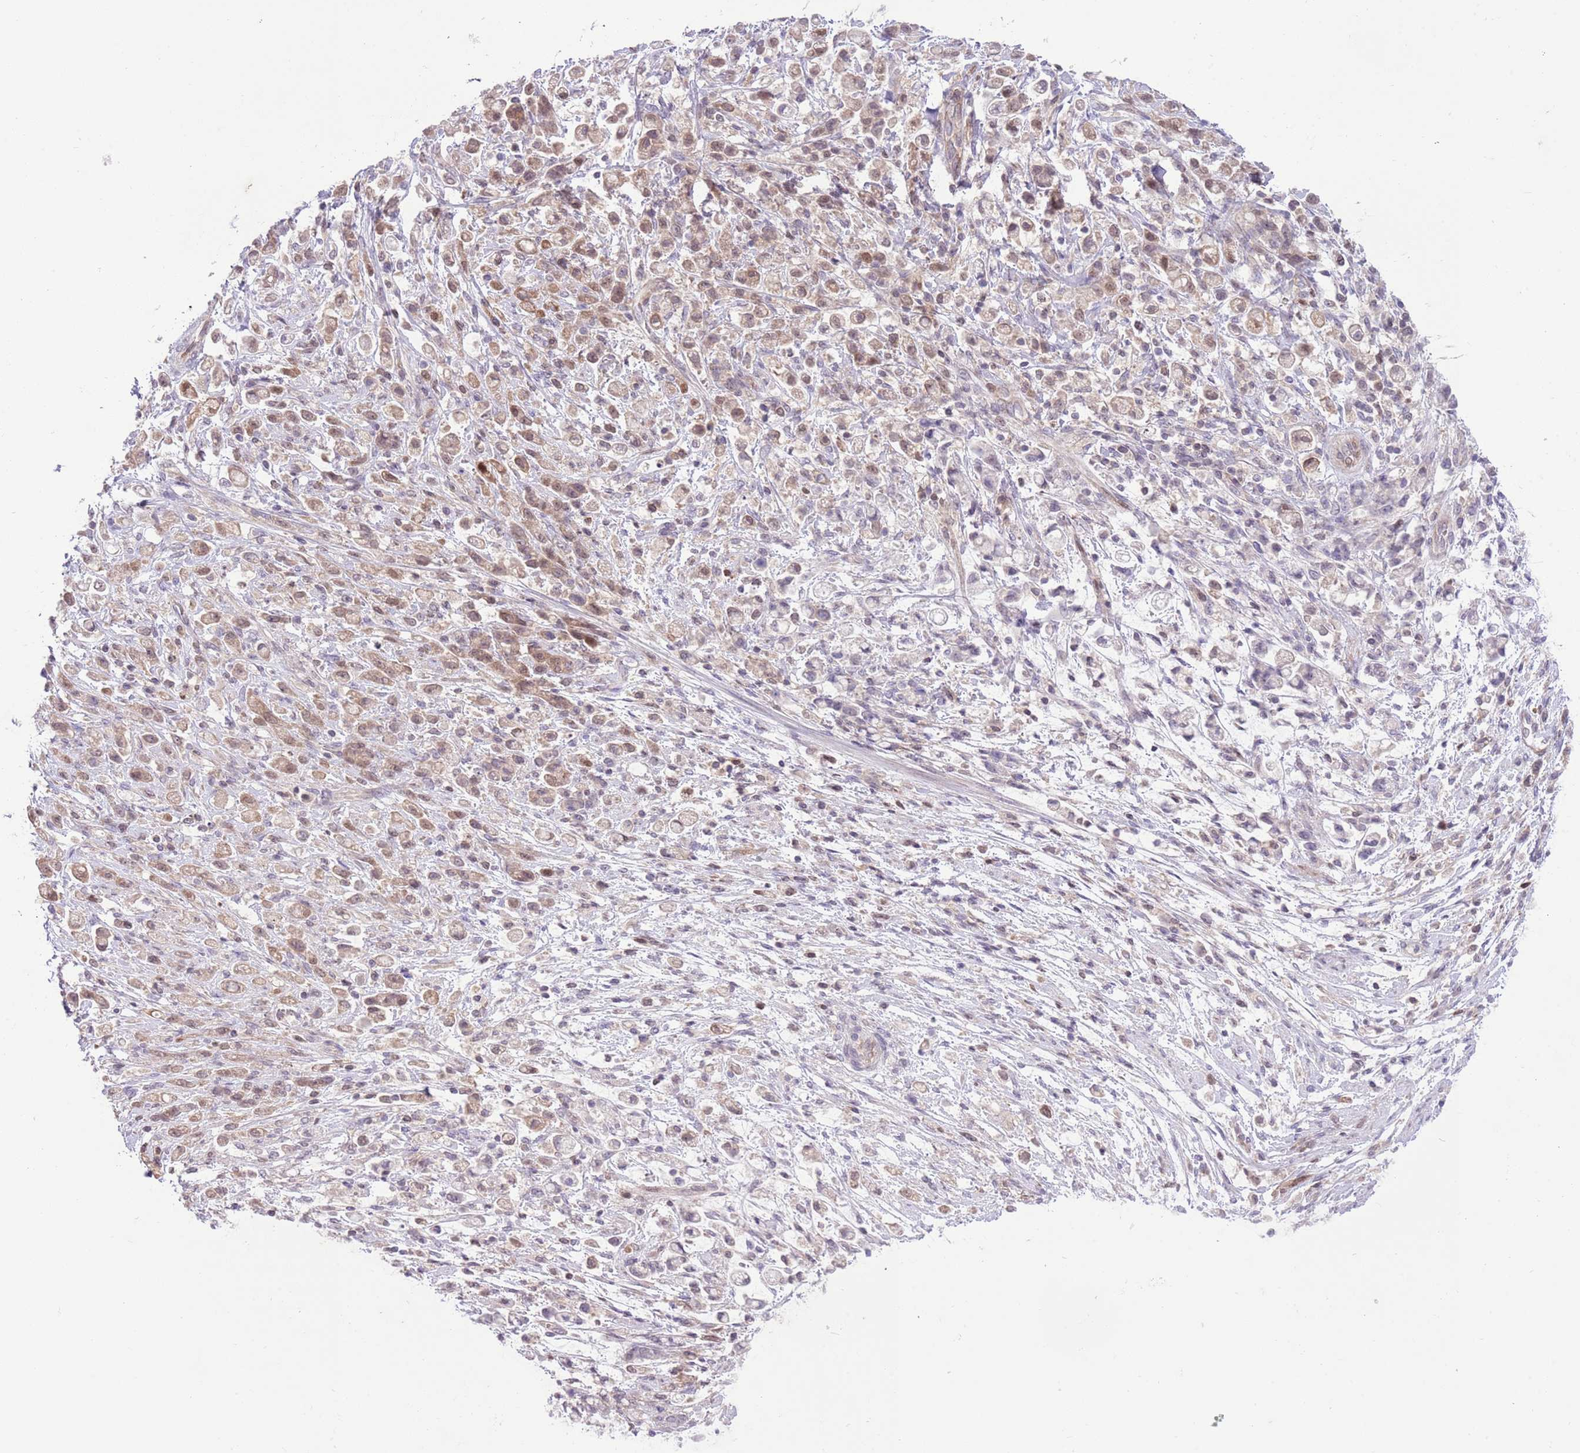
{"staining": {"intensity": "weak", "quantity": "25%-75%", "location": "cytoplasmic/membranous,nuclear"}, "tissue": "stomach cancer", "cell_type": "Tumor cells", "image_type": "cancer", "snomed": [{"axis": "morphology", "description": "Adenocarcinoma, NOS"}, {"axis": "topography", "description": "Stomach"}], "caption": "Human adenocarcinoma (stomach) stained with a protein marker reveals weak staining in tumor cells.", "gene": "HDHD2", "patient": {"sex": "female", "age": 60}}